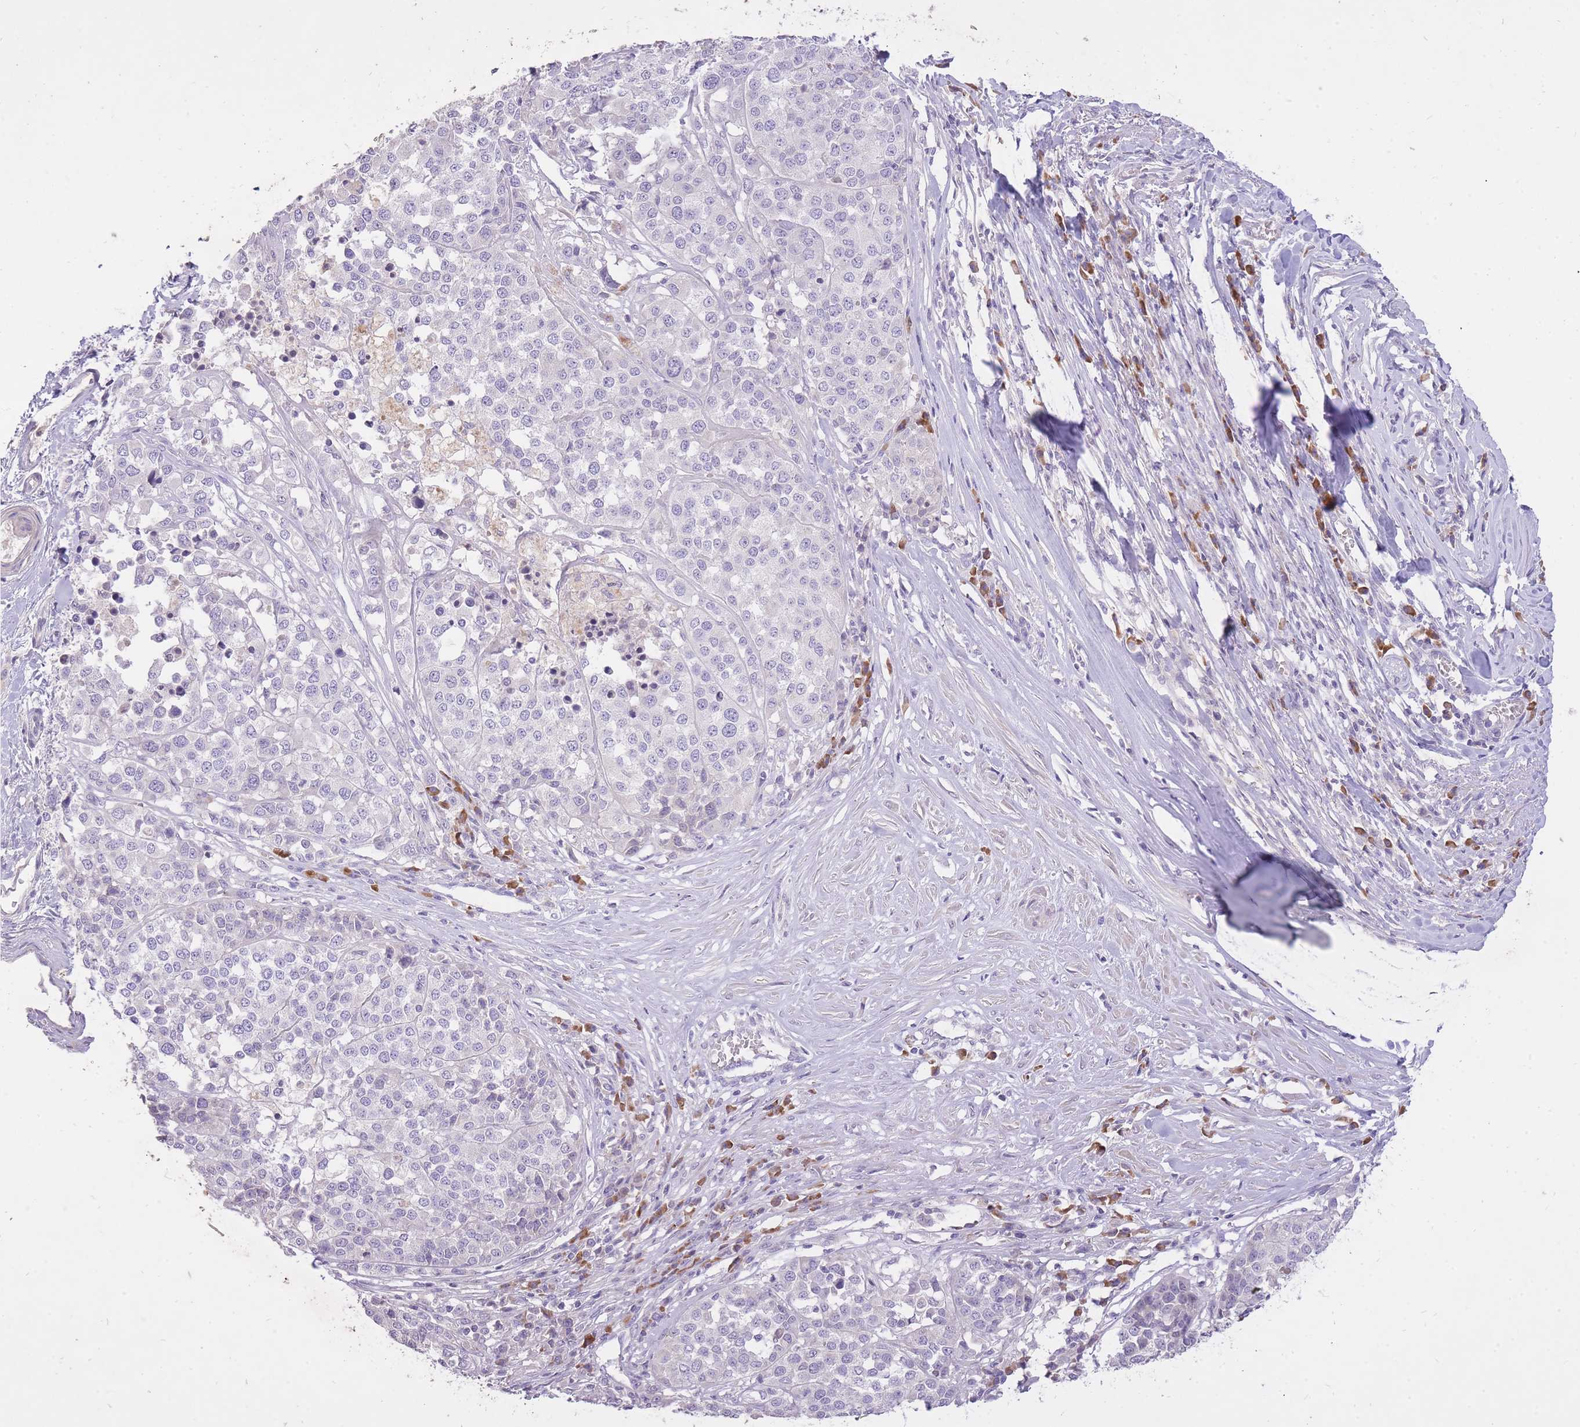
{"staining": {"intensity": "negative", "quantity": "none", "location": "none"}, "tissue": "melanoma", "cell_type": "Tumor cells", "image_type": "cancer", "snomed": [{"axis": "morphology", "description": "Malignant melanoma, Metastatic site"}, {"axis": "topography", "description": "Lymph node"}], "caption": "High magnification brightfield microscopy of malignant melanoma (metastatic site) stained with DAB (brown) and counterstained with hematoxylin (blue): tumor cells show no significant positivity. (DAB IHC visualized using brightfield microscopy, high magnification).", "gene": "FRG2C", "patient": {"sex": "male", "age": 44}}